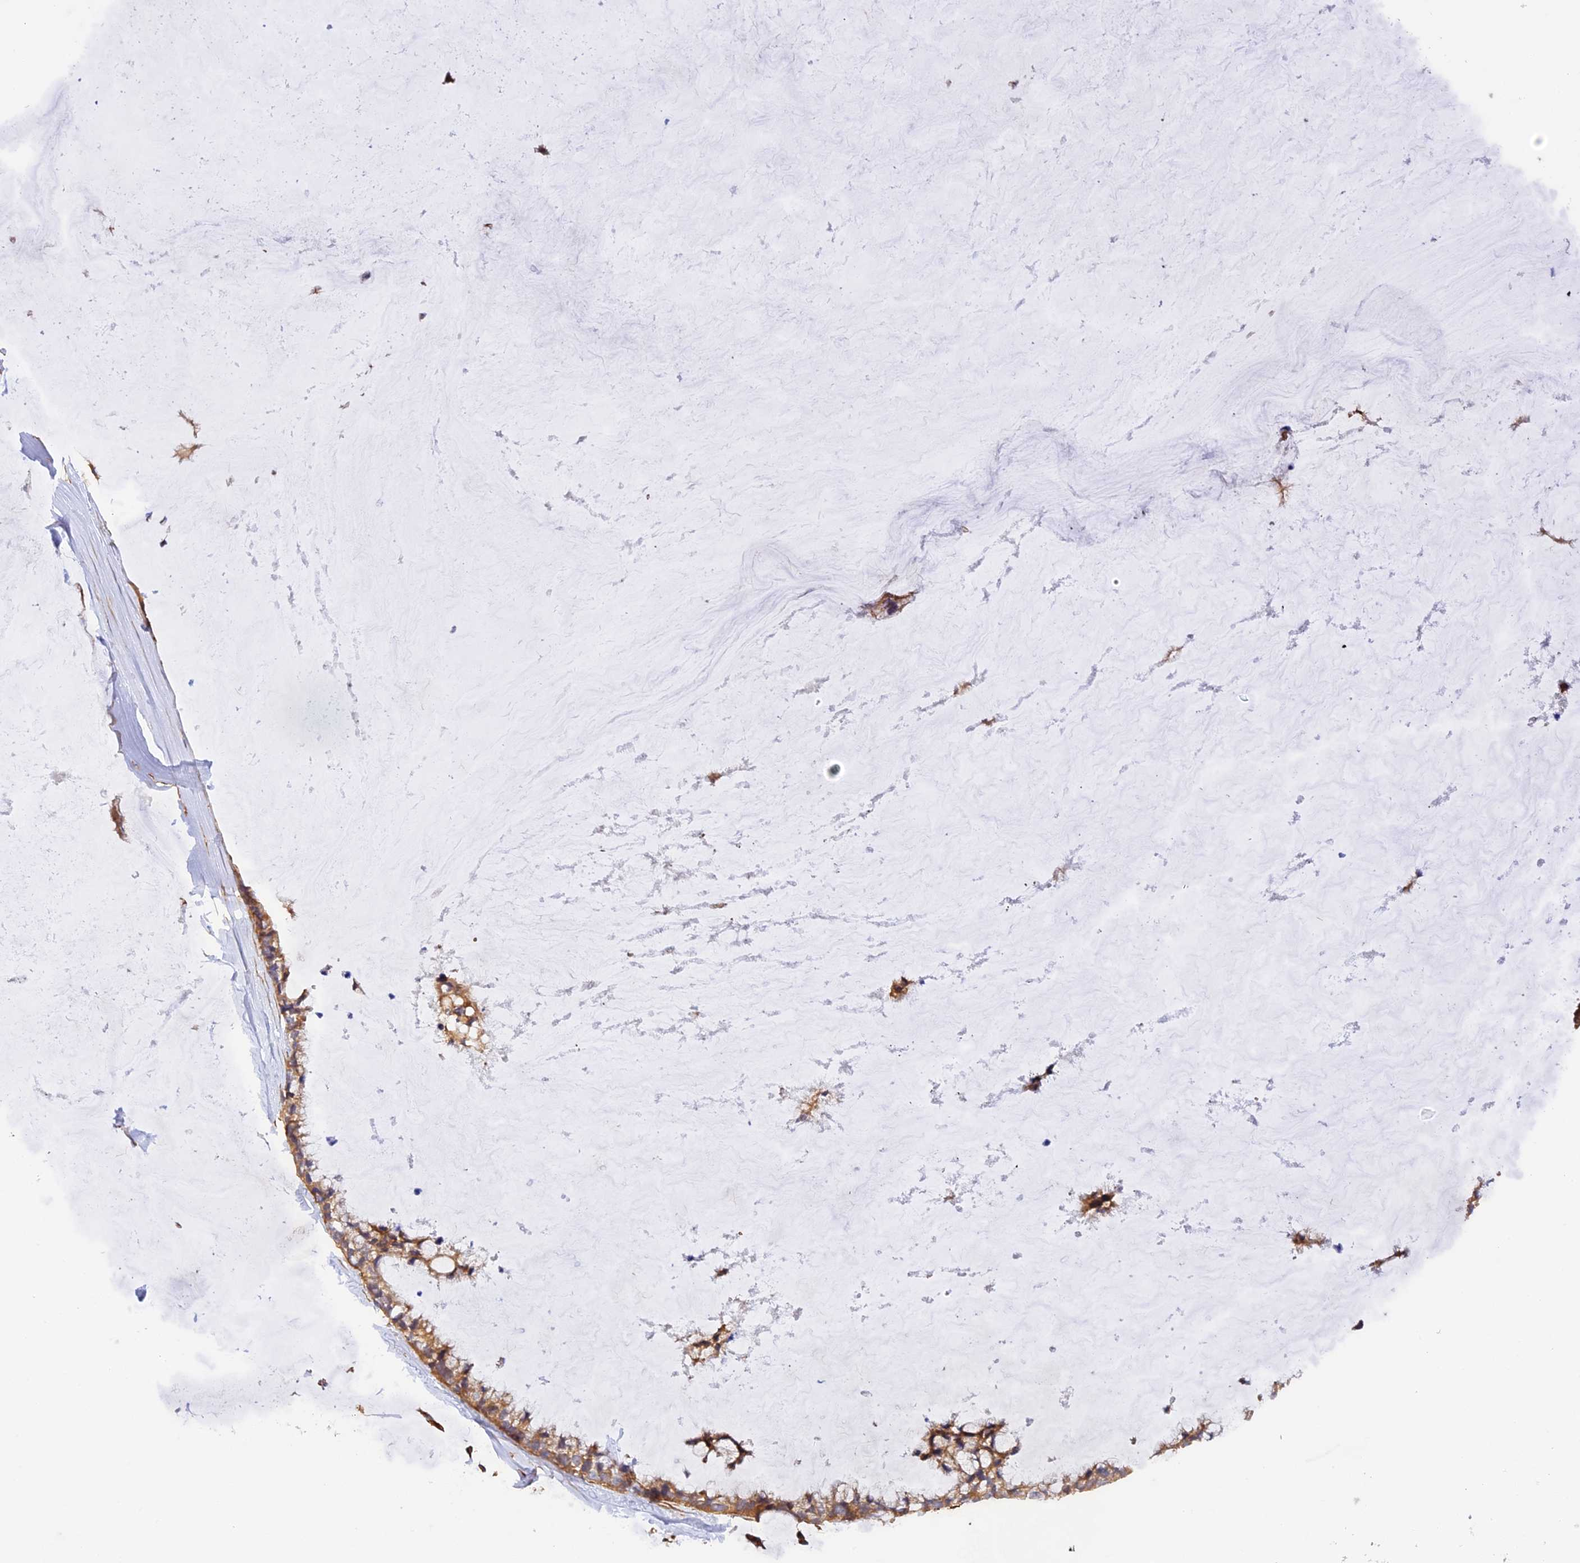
{"staining": {"intensity": "moderate", "quantity": ">75%", "location": "cytoplasmic/membranous"}, "tissue": "ovarian cancer", "cell_type": "Tumor cells", "image_type": "cancer", "snomed": [{"axis": "morphology", "description": "Cystadenocarcinoma, mucinous, NOS"}, {"axis": "topography", "description": "Ovary"}], "caption": "An immunohistochemistry histopathology image of neoplastic tissue is shown. Protein staining in brown highlights moderate cytoplasmic/membranous positivity in ovarian mucinous cystadenocarcinoma within tumor cells. The staining was performed using DAB (3,3'-diaminobenzidine) to visualize the protein expression in brown, while the nuclei were stained in blue with hematoxylin (Magnification: 20x).", "gene": "C5orf22", "patient": {"sex": "female", "age": 39}}